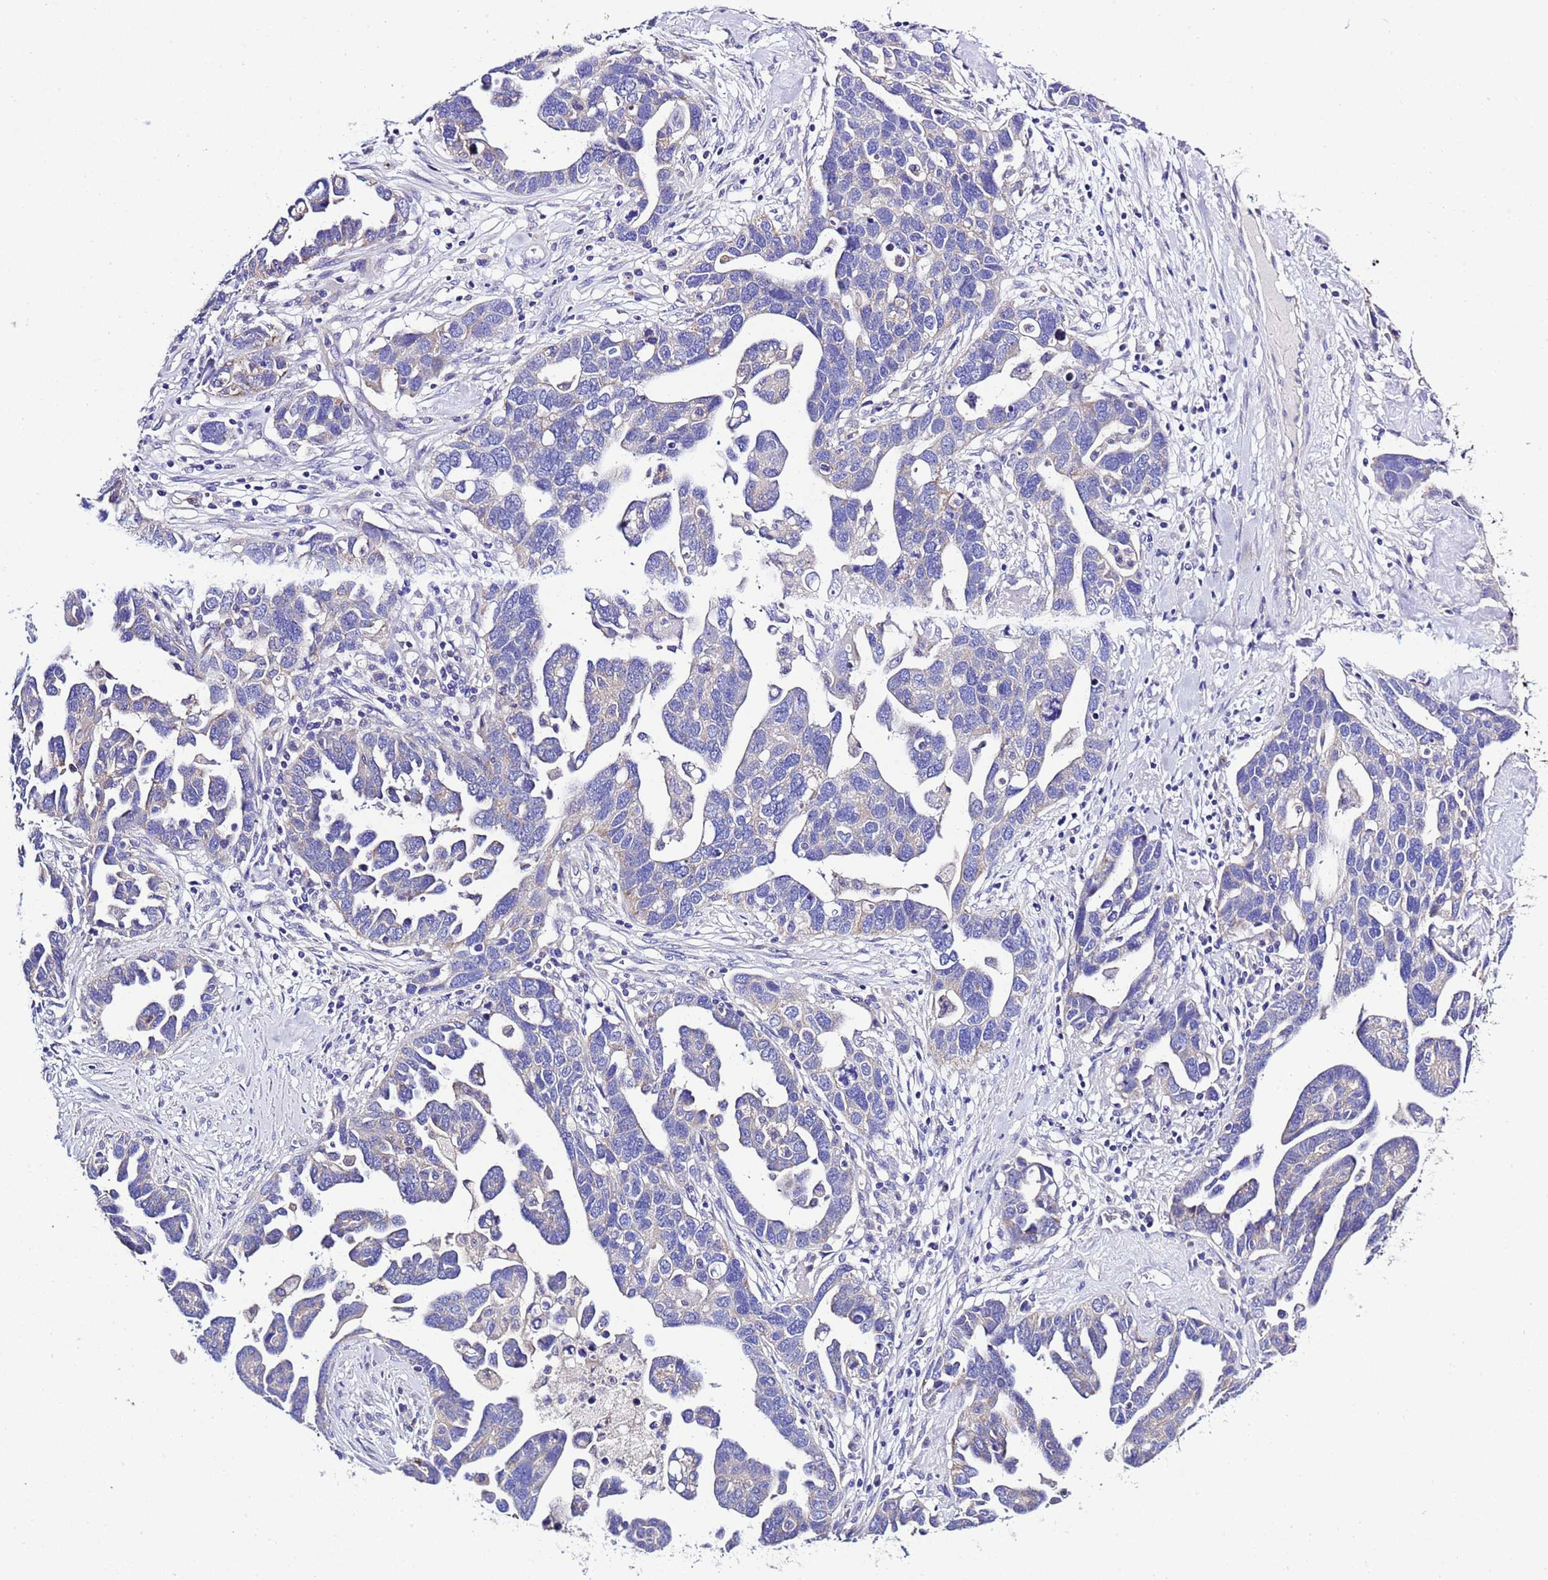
{"staining": {"intensity": "negative", "quantity": "none", "location": "none"}, "tissue": "ovarian cancer", "cell_type": "Tumor cells", "image_type": "cancer", "snomed": [{"axis": "morphology", "description": "Cystadenocarcinoma, serous, NOS"}, {"axis": "topography", "description": "Ovary"}], "caption": "High power microscopy histopathology image of an IHC photomicrograph of ovarian serous cystadenocarcinoma, revealing no significant positivity in tumor cells. Nuclei are stained in blue.", "gene": "KICS2", "patient": {"sex": "female", "age": 54}}